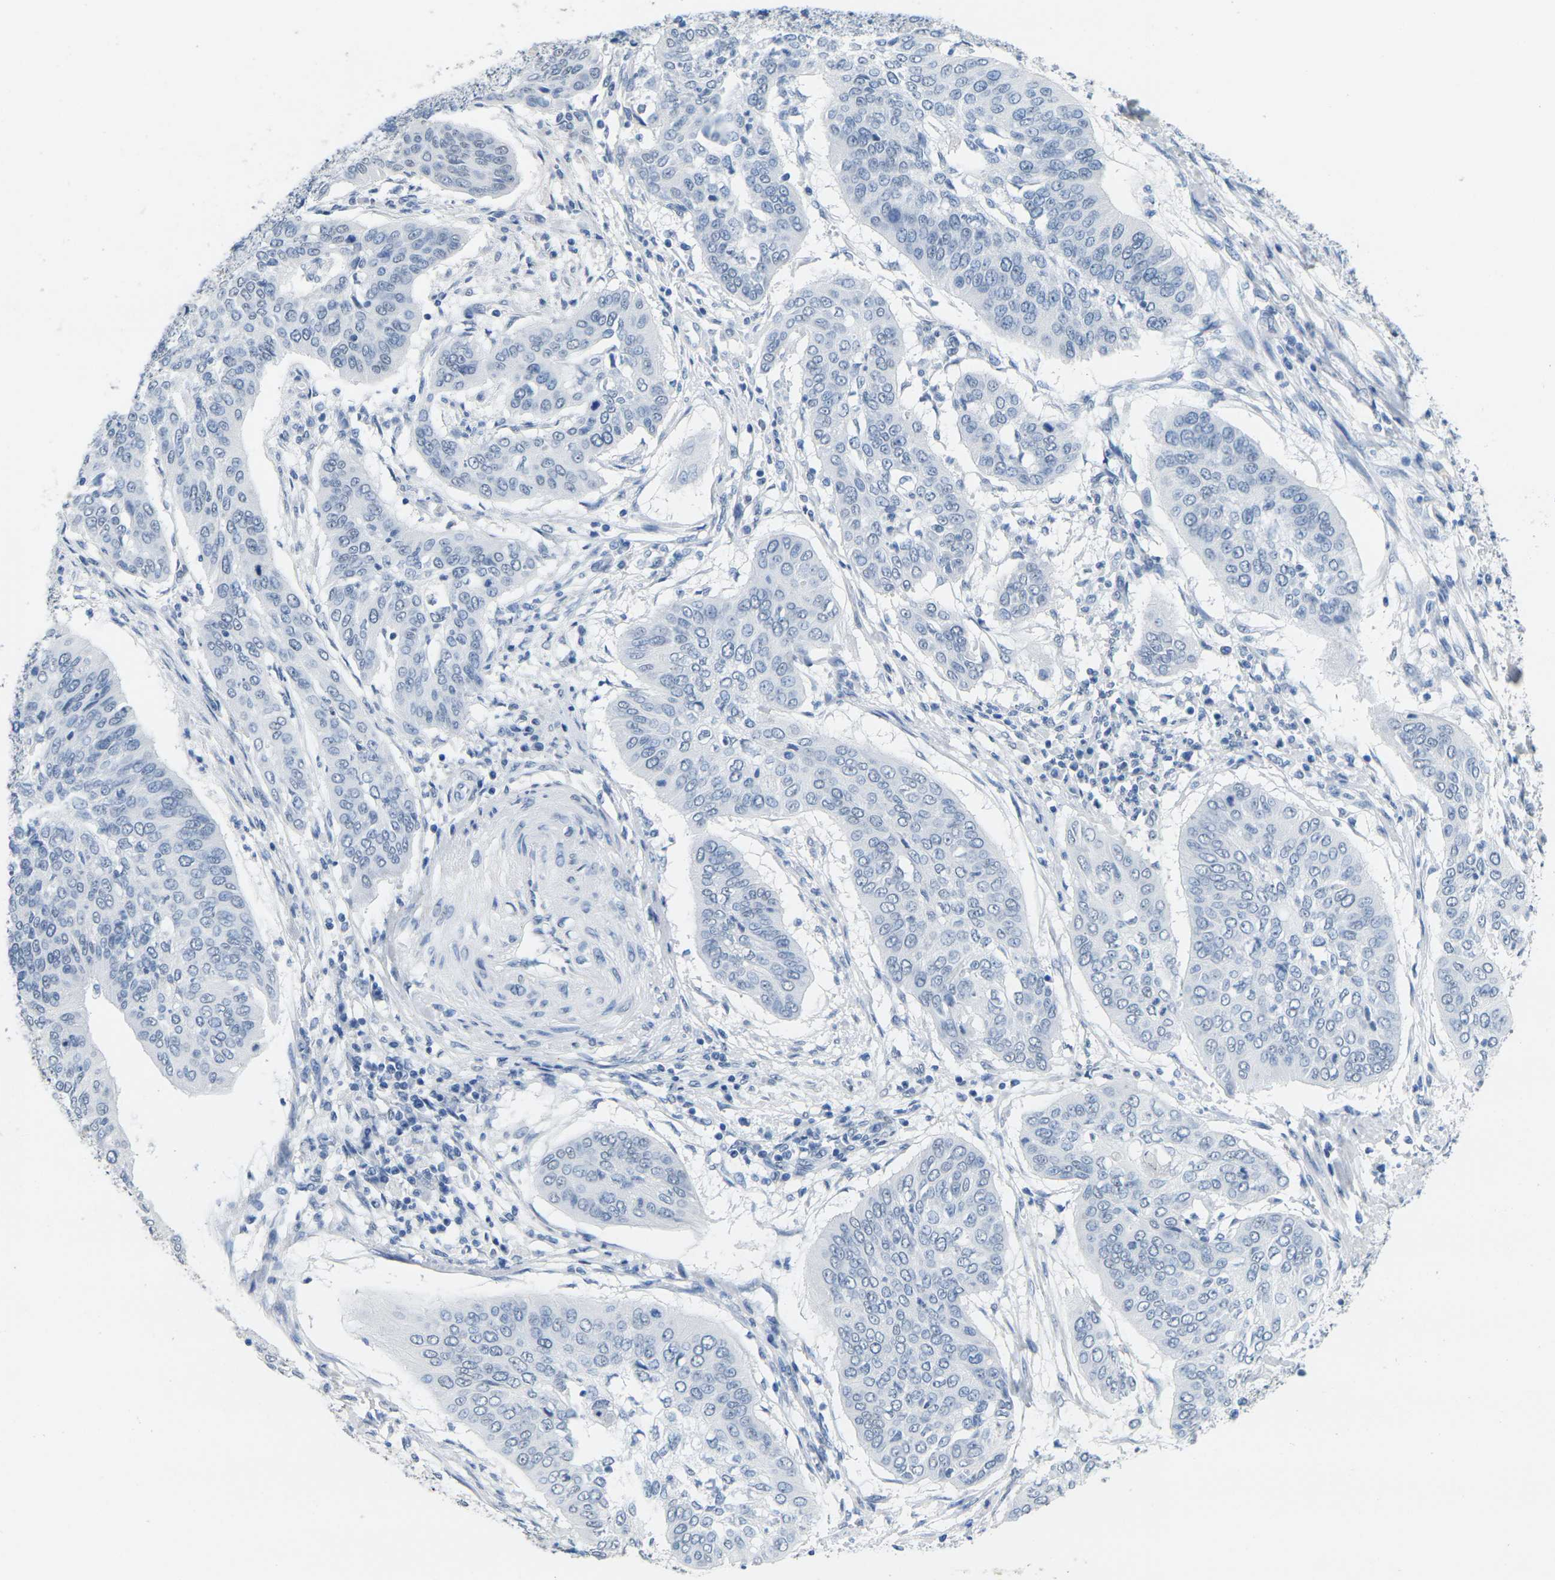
{"staining": {"intensity": "negative", "quantity": "none", "location": "none"}, "tissue": "cervical cancer", "cell_type": "Tumor cells", "image_type": "cancer", "snomed": [{"axis": "morphology", "description": "Normal tissue, NOS"}, {"axis": "morphology", "description": "Squamous cell carcinoma, NOS"}, {"axis": "topography", "description": "Cervix"}], "caption": "IHC of cervical squamous cell carcinoma exhibits no staining in tumor cells.", "gene": "CTAG1A", "patient": {"sex": "female", "age": 39}}